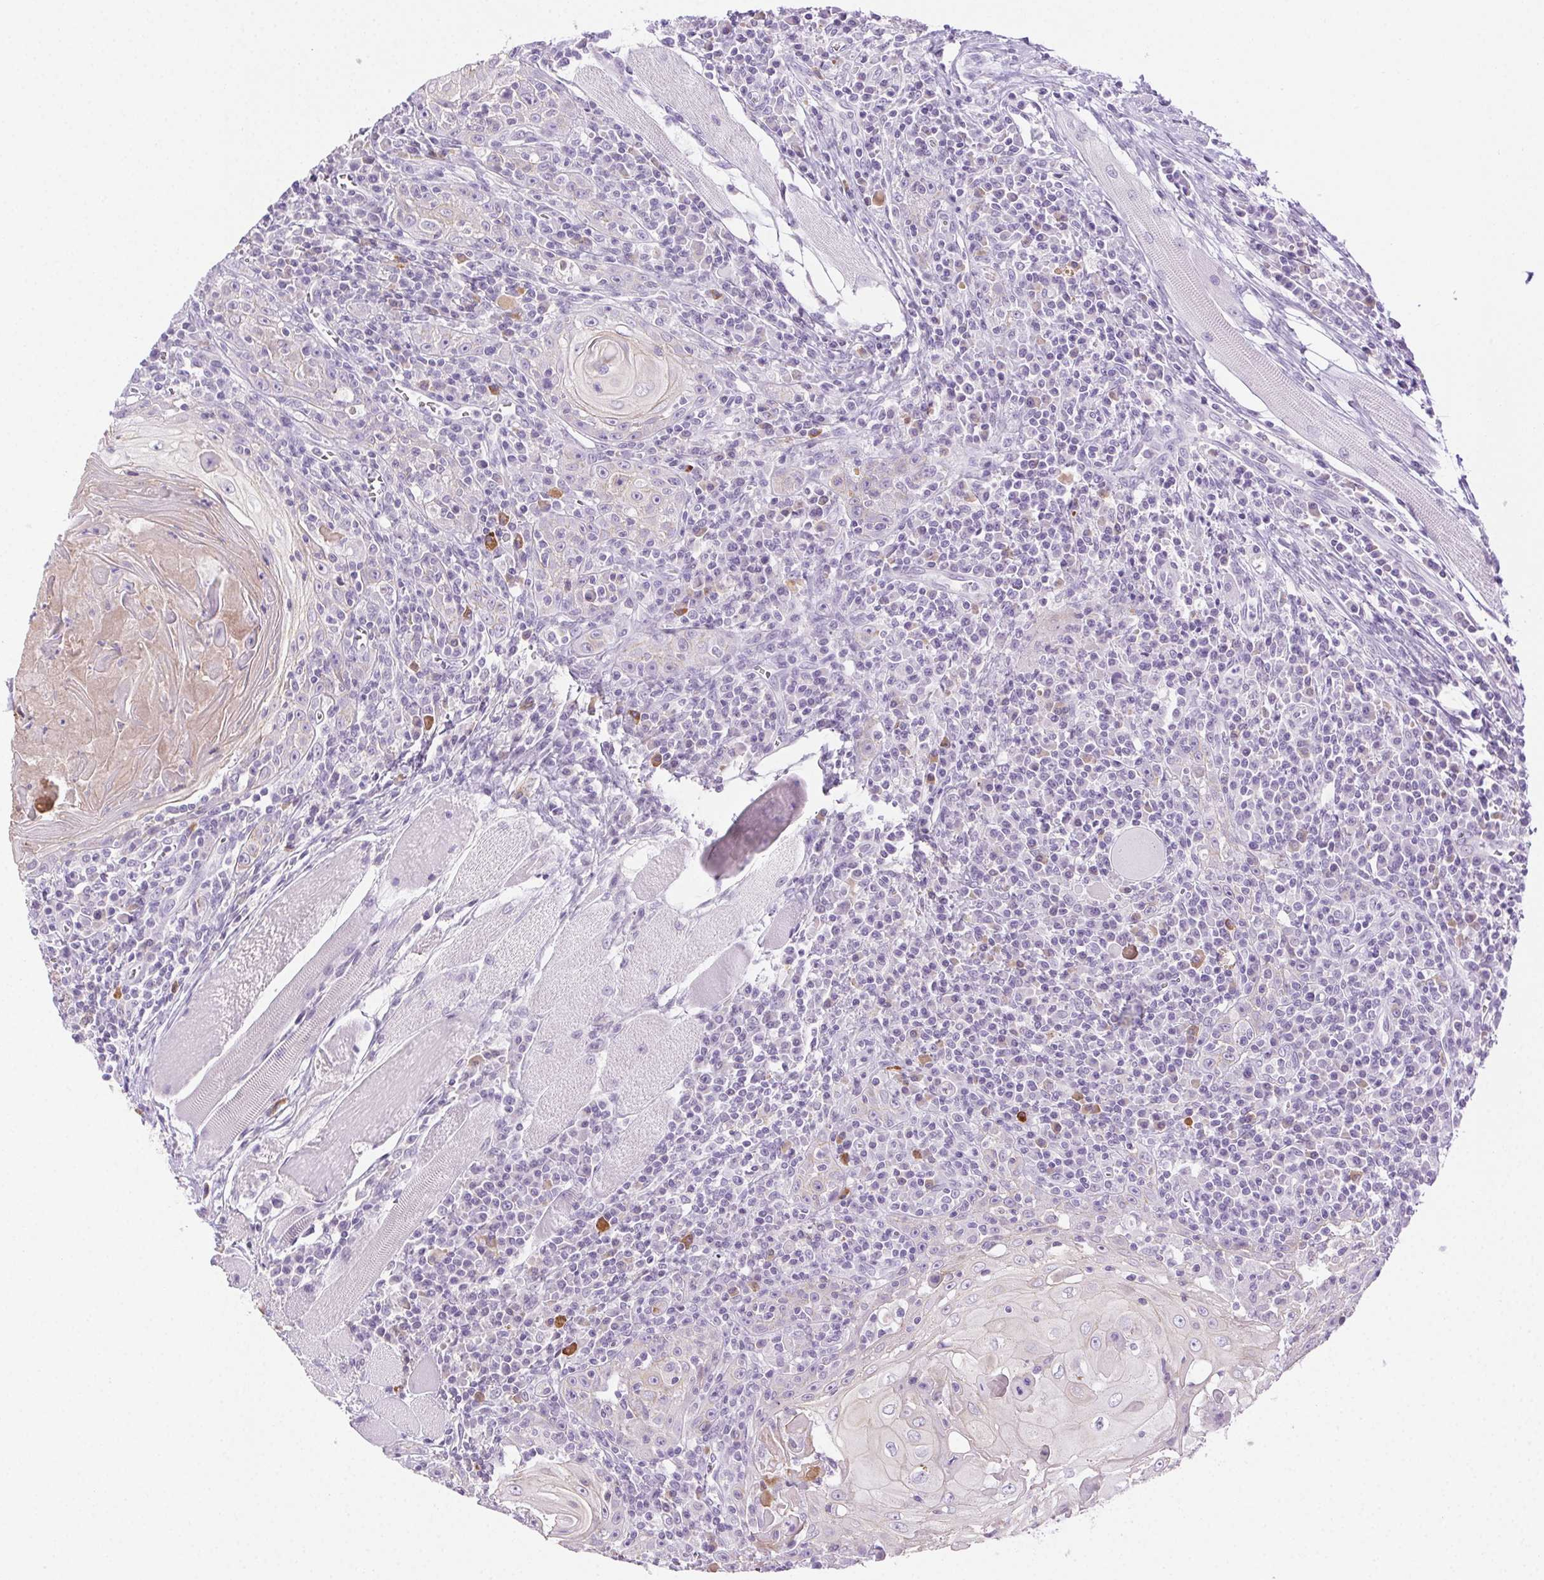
{"staining": {"intensity": "weak", "quantity": "<25%", "location": "cytoplasmic/membranous"}, "tissue": "head and neck cancer", "cell_type": "Tumor cells", "image_type": "cancer", "snomed": [{"axis": "morphology", "description": "Squamous cell carcinoma, NOS"}, {"axis": "topography", "description": "Head-Neck"}], "caption": "A high-resolution micrograph shows immunohistochemistry staining of squamous cell carcinoma (head and neck), which displays no significant staining in tumor cells. The staining is performed using DAB (3,3'-diaminobenzidine) brown chromogen with nuclei counter-stained in using hematoxylin.", "gene": "CLDN10", "patient": {"sex": "male", "age": 52}}